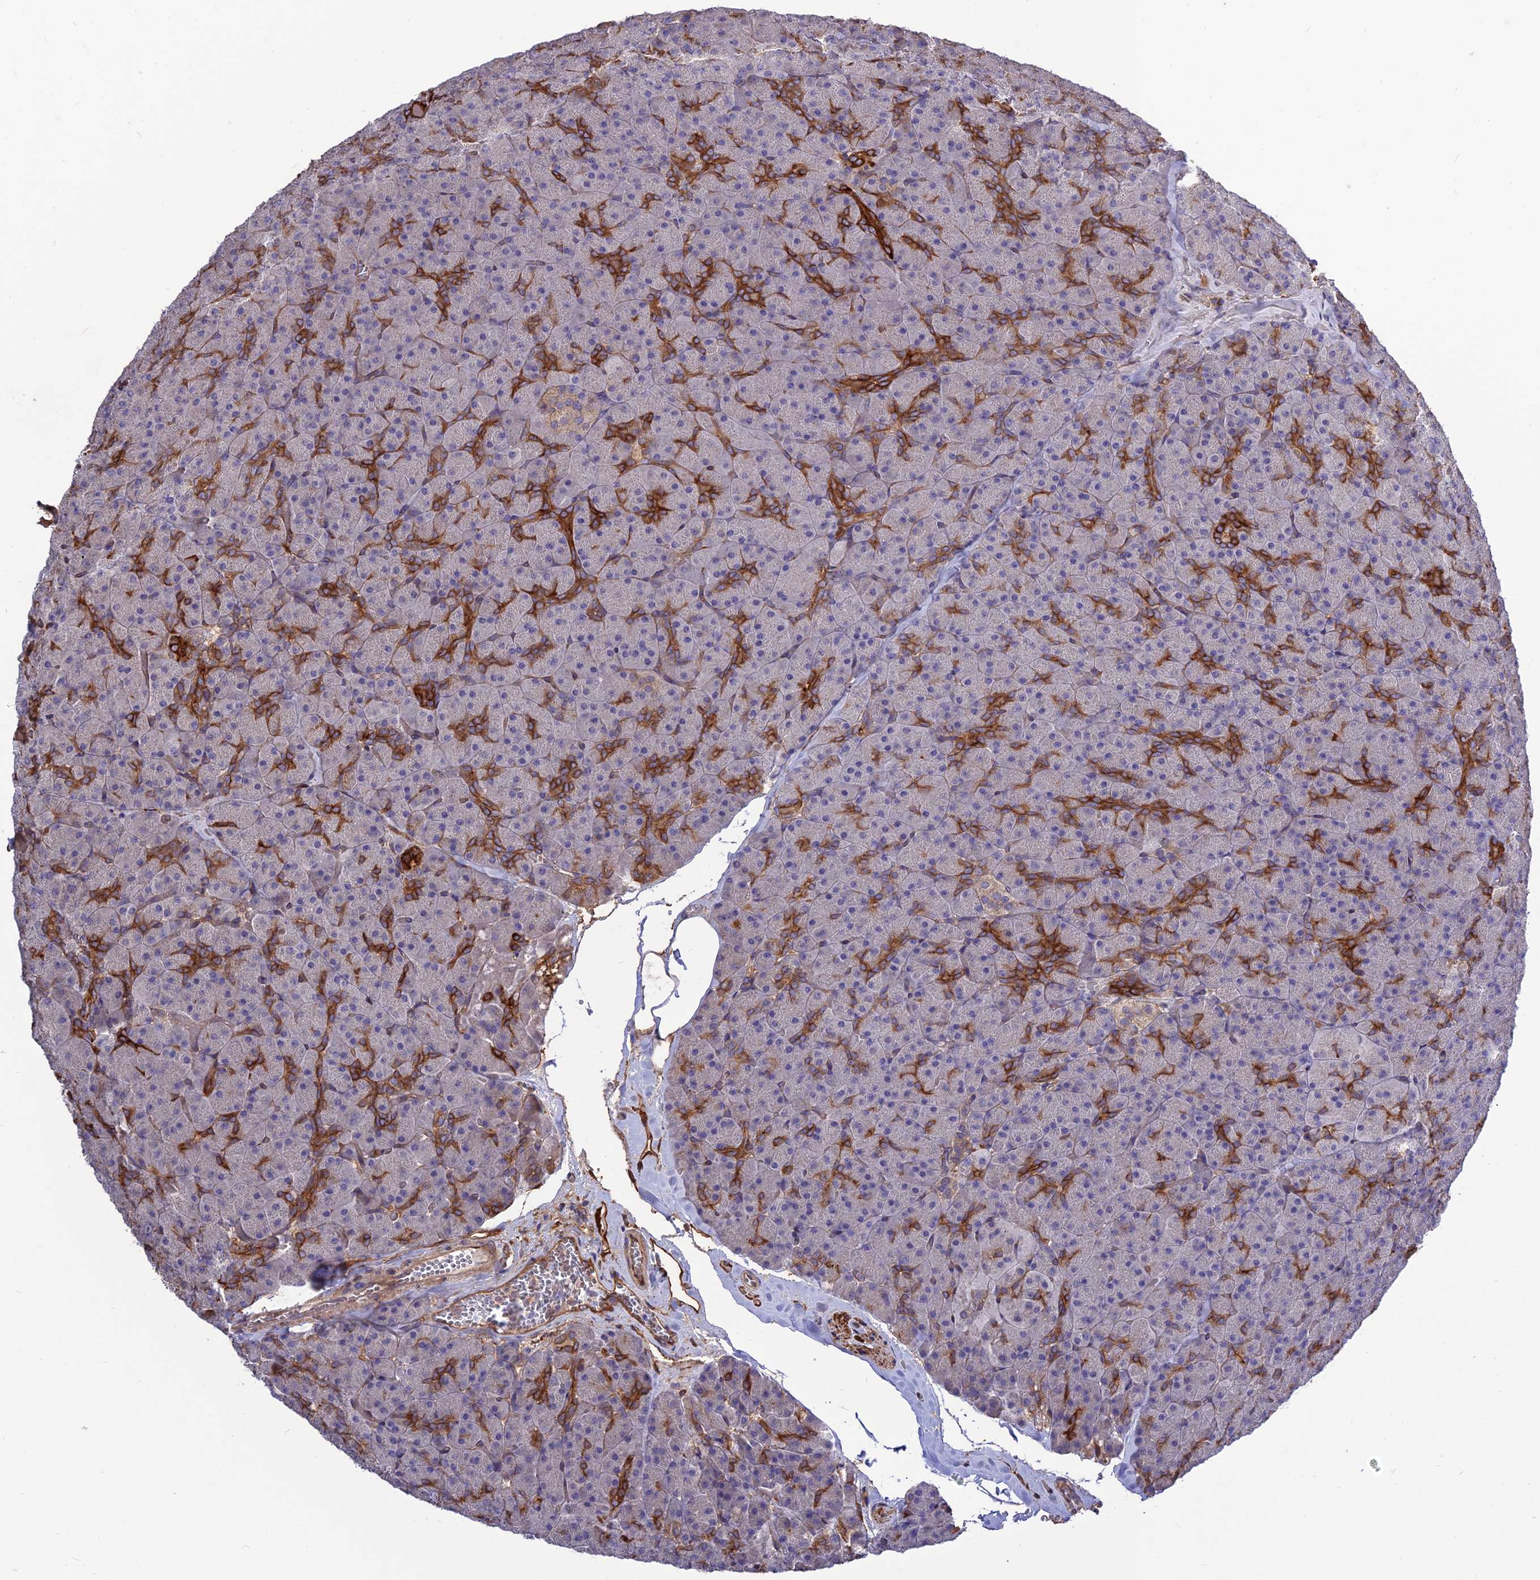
{"staining": {"intensity": "strong", "quantity": "<25%", "location": "cytoplasmic/membranous"}, "tissue": "pancreas", "cell_type": "Exocrine glandular cells", "image_type": "normal", "snomed": [{"axis": "morphology", "description": "Normal tissue, NOS"}, {"axis": "topography", "description": "Pancreas"}], "caption": "This is a photomicrograph of IHC staining of unremarkable pancreas, which shows strong positivity in the cytoplasmic/membranous of exocrine glandular cells.", "gene": "CRTAP", "patient": {"sex": "male", "age": 36}}